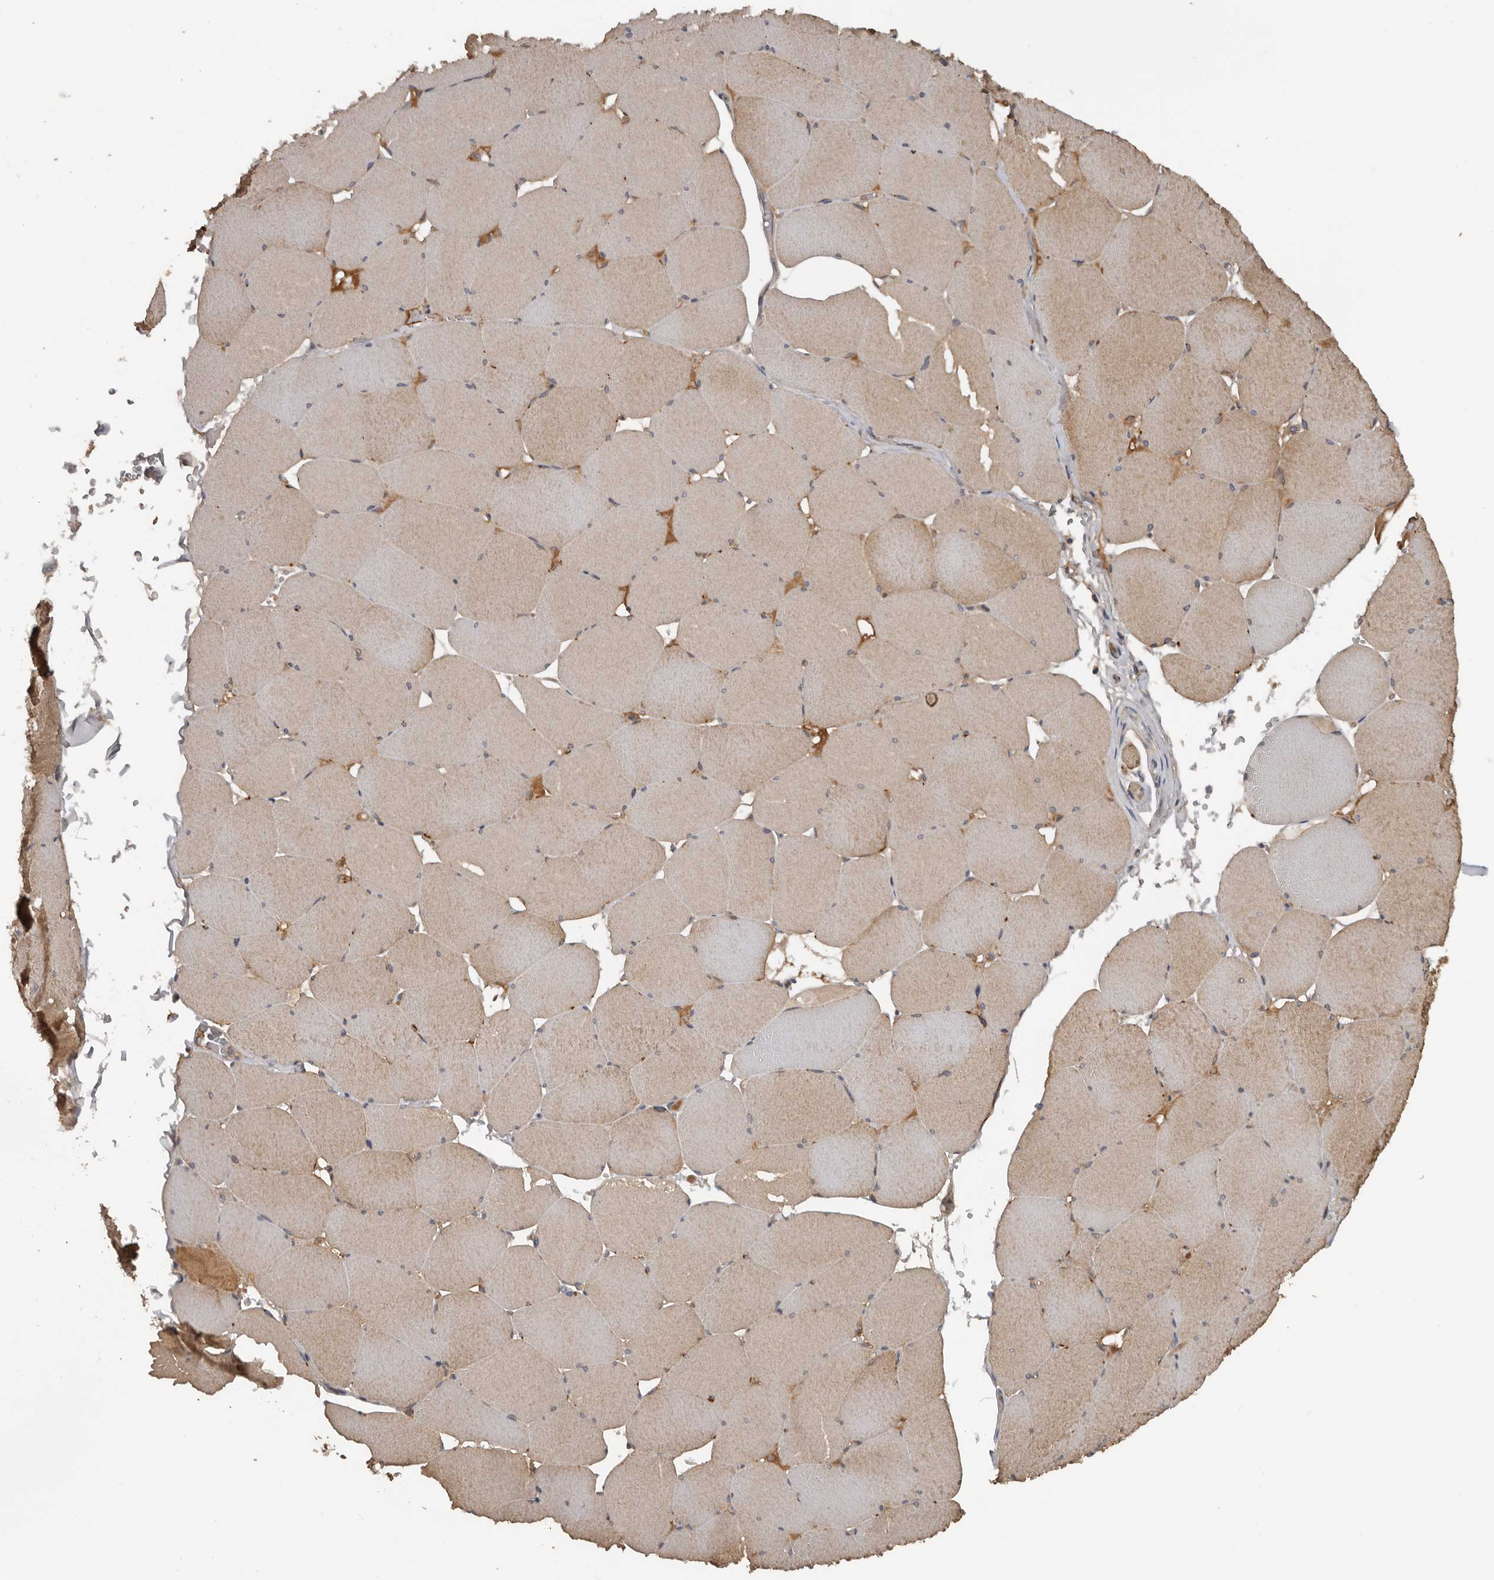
{"staining": {"intensity": "moderate", "quantity": ">75%", "location": "cytoplasmic/membranous"}, "tissue": "skeletal muscle", "cell_type": "Myocytes", "image_type": "normal", "snomed": [{"axis": "morphology", "description": "Normal tissue, NOS"}, {"axis": "topography", "description": "Skeletal muscle"}, {"axis": "topography", "description": "Head-Neck"}], "caption": "High-magnification brightfield microscopy of normal skeletal muscle stained with DAB (3,3'-diaminobenzidine) (brown) and counterstained with hematoxylin (blue). myocytes exhibit moderate cytoplasmic/membranous staining is seen in approximately>75% of cells.", "gene": "DNAJB4", "patient": {"sex": "male", "age": 66}}